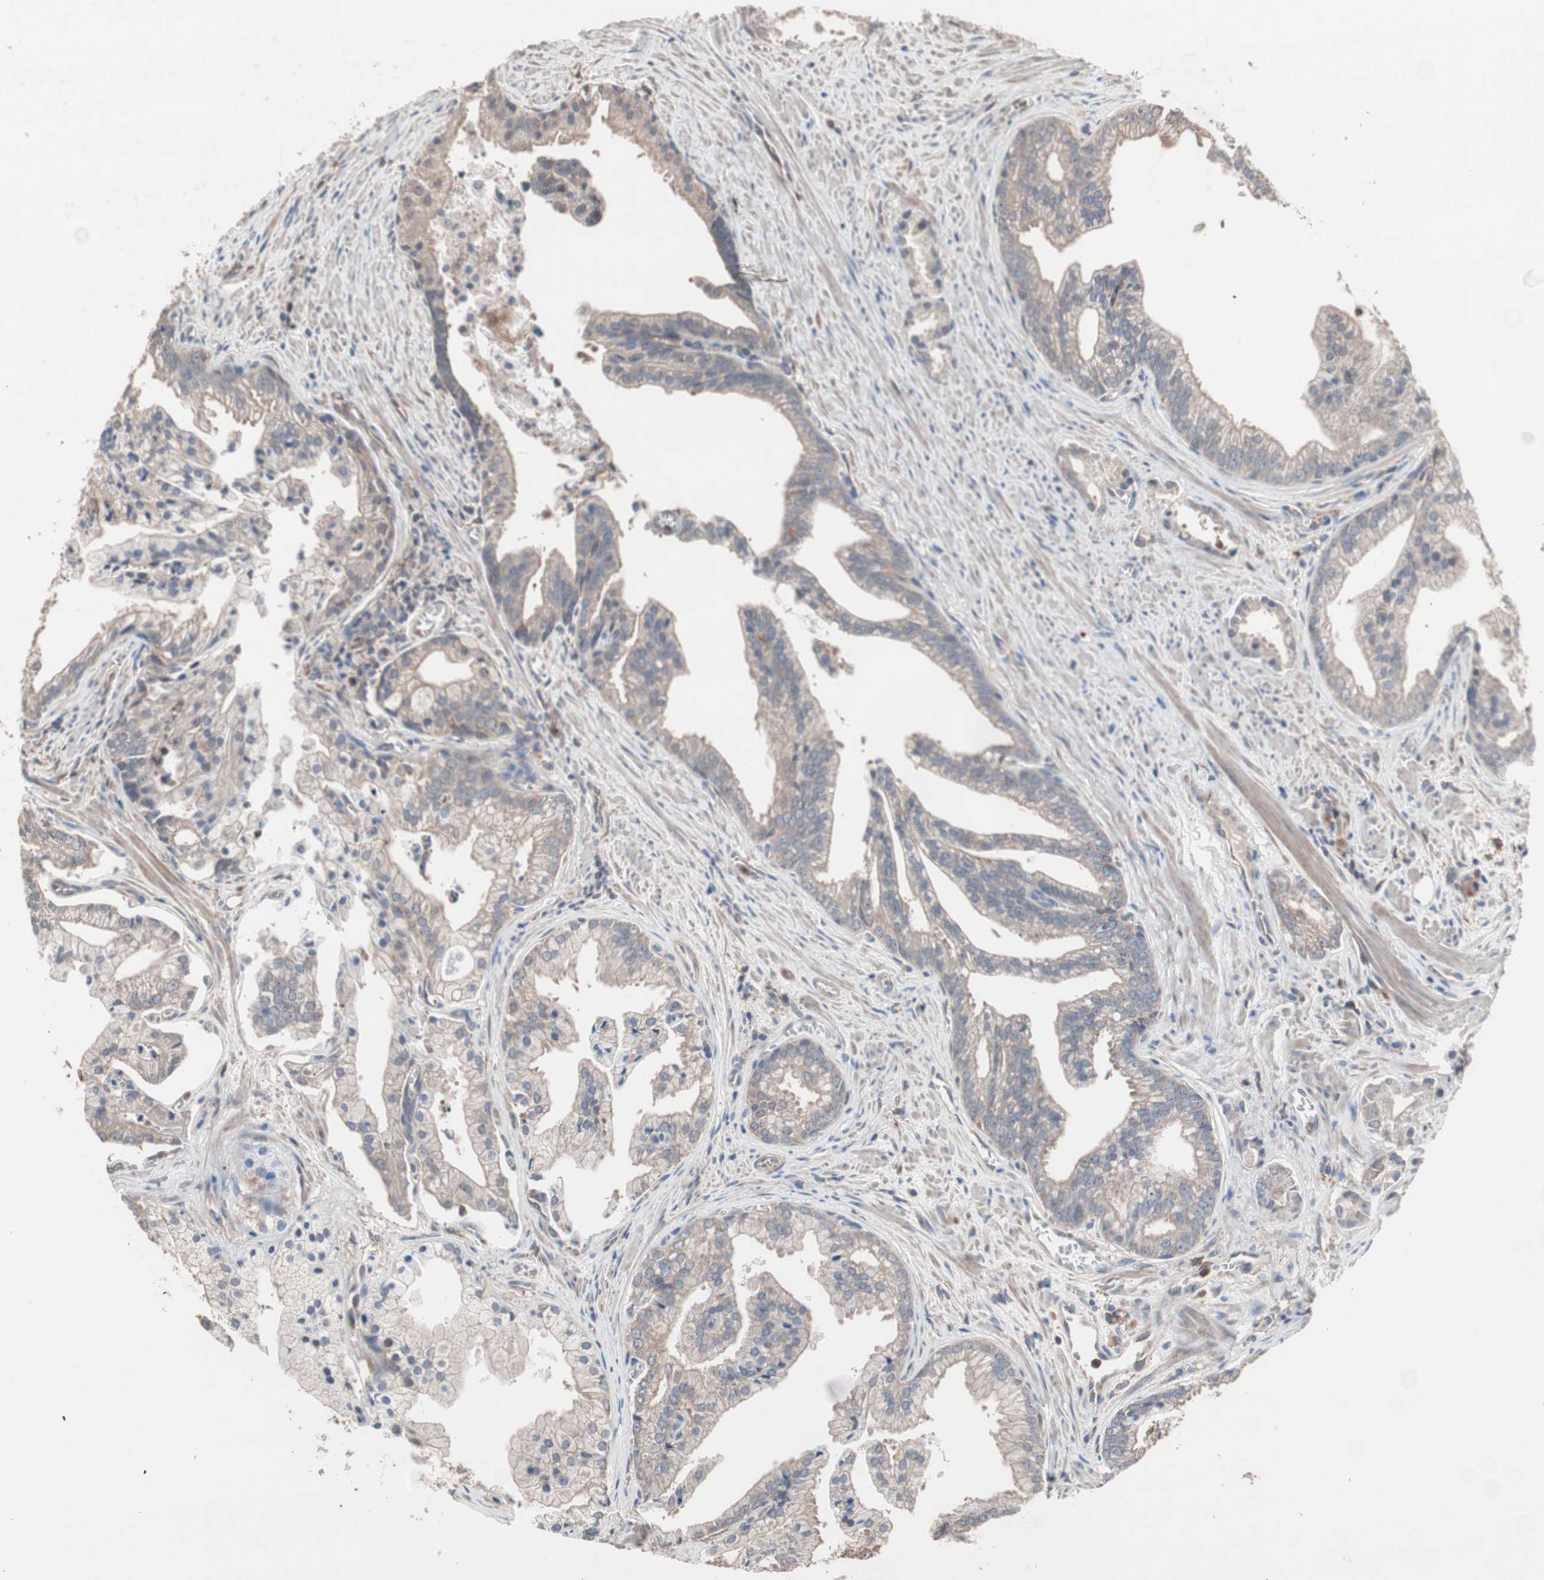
{"staining": {"intensity": "weak", "quantity": "25%-75%", "location": "cytoplasmic/membranous"}, "tissue": "prostate cancer", "cell_type": "Tumor cells", "image_type": "cancer", "snomed": [{"axis": "morphology", "description": "Adenocarcinoma, High grade"}, {"axis": "topography", "description": "Prostate"}], "caption": "Immunohistochemical staining of adenocarcinoma (high-grade) (prostate) demonstrates weak cytoplasmic/membranous protein positivity in approximately 25%-75% of tumor cells.", "gene": "ATG7", "patient": {"sex": "male", "age": 67}}